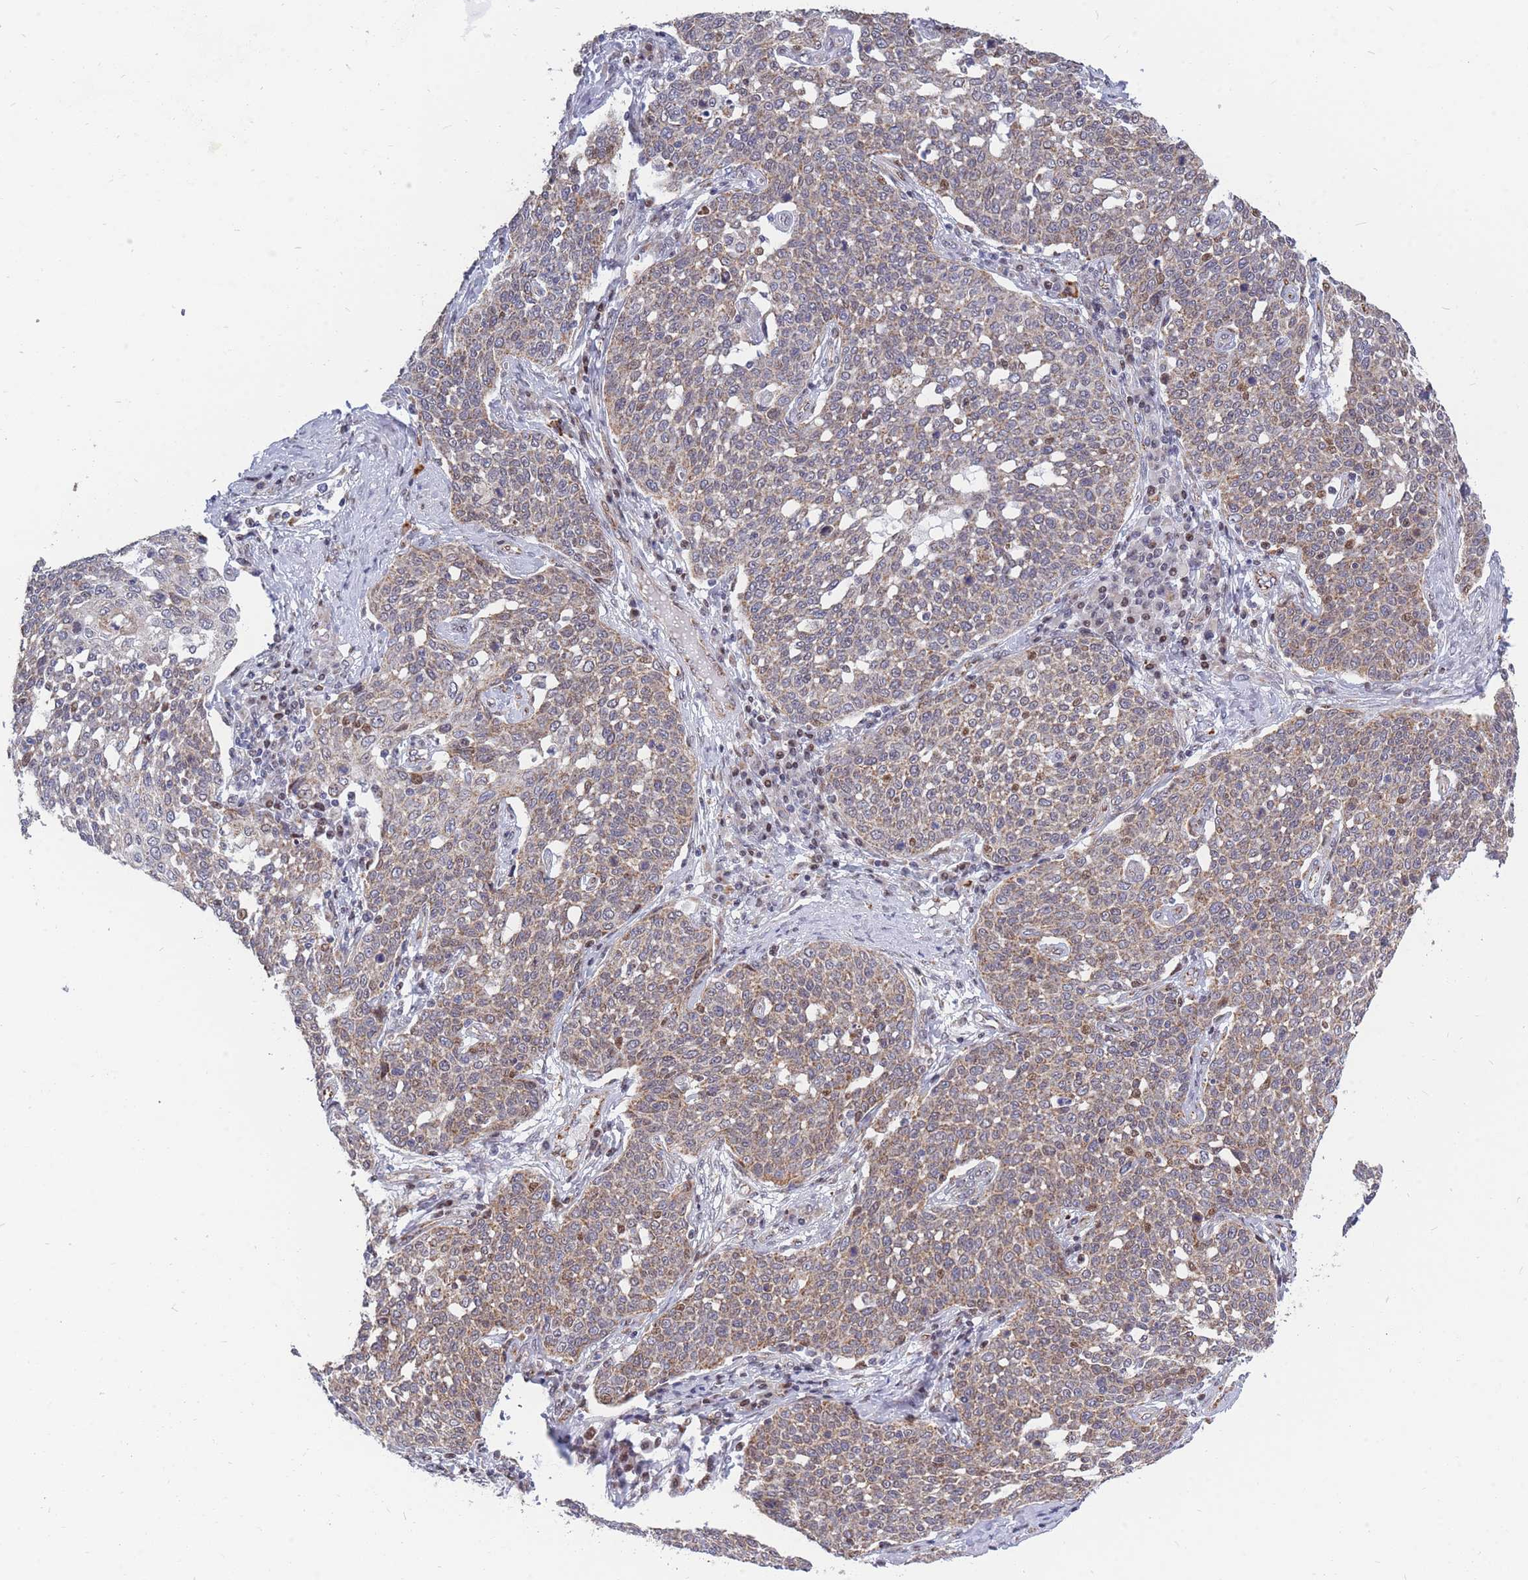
{"staining": {"intensity": "weak", "quantity": "<25%", "location": "cytoplasmic/membranous"}, "tissue": "cervical cancer", "cell_type": "Tumor cells", "image_type": "cancer", "snomed": [{"axis": "morphology", "description": "Squamous cell carcinoma, NOS"}, {"axis": "topography", "description": "Cervix"}], "caption": "This is a histopathology image of immunohistochemistry staining of cervical squamous cell carcinoma, which shows no positivity in tumor cells.", "gene": "MOB4", "patient": {"sex": "female", "age": 34}}